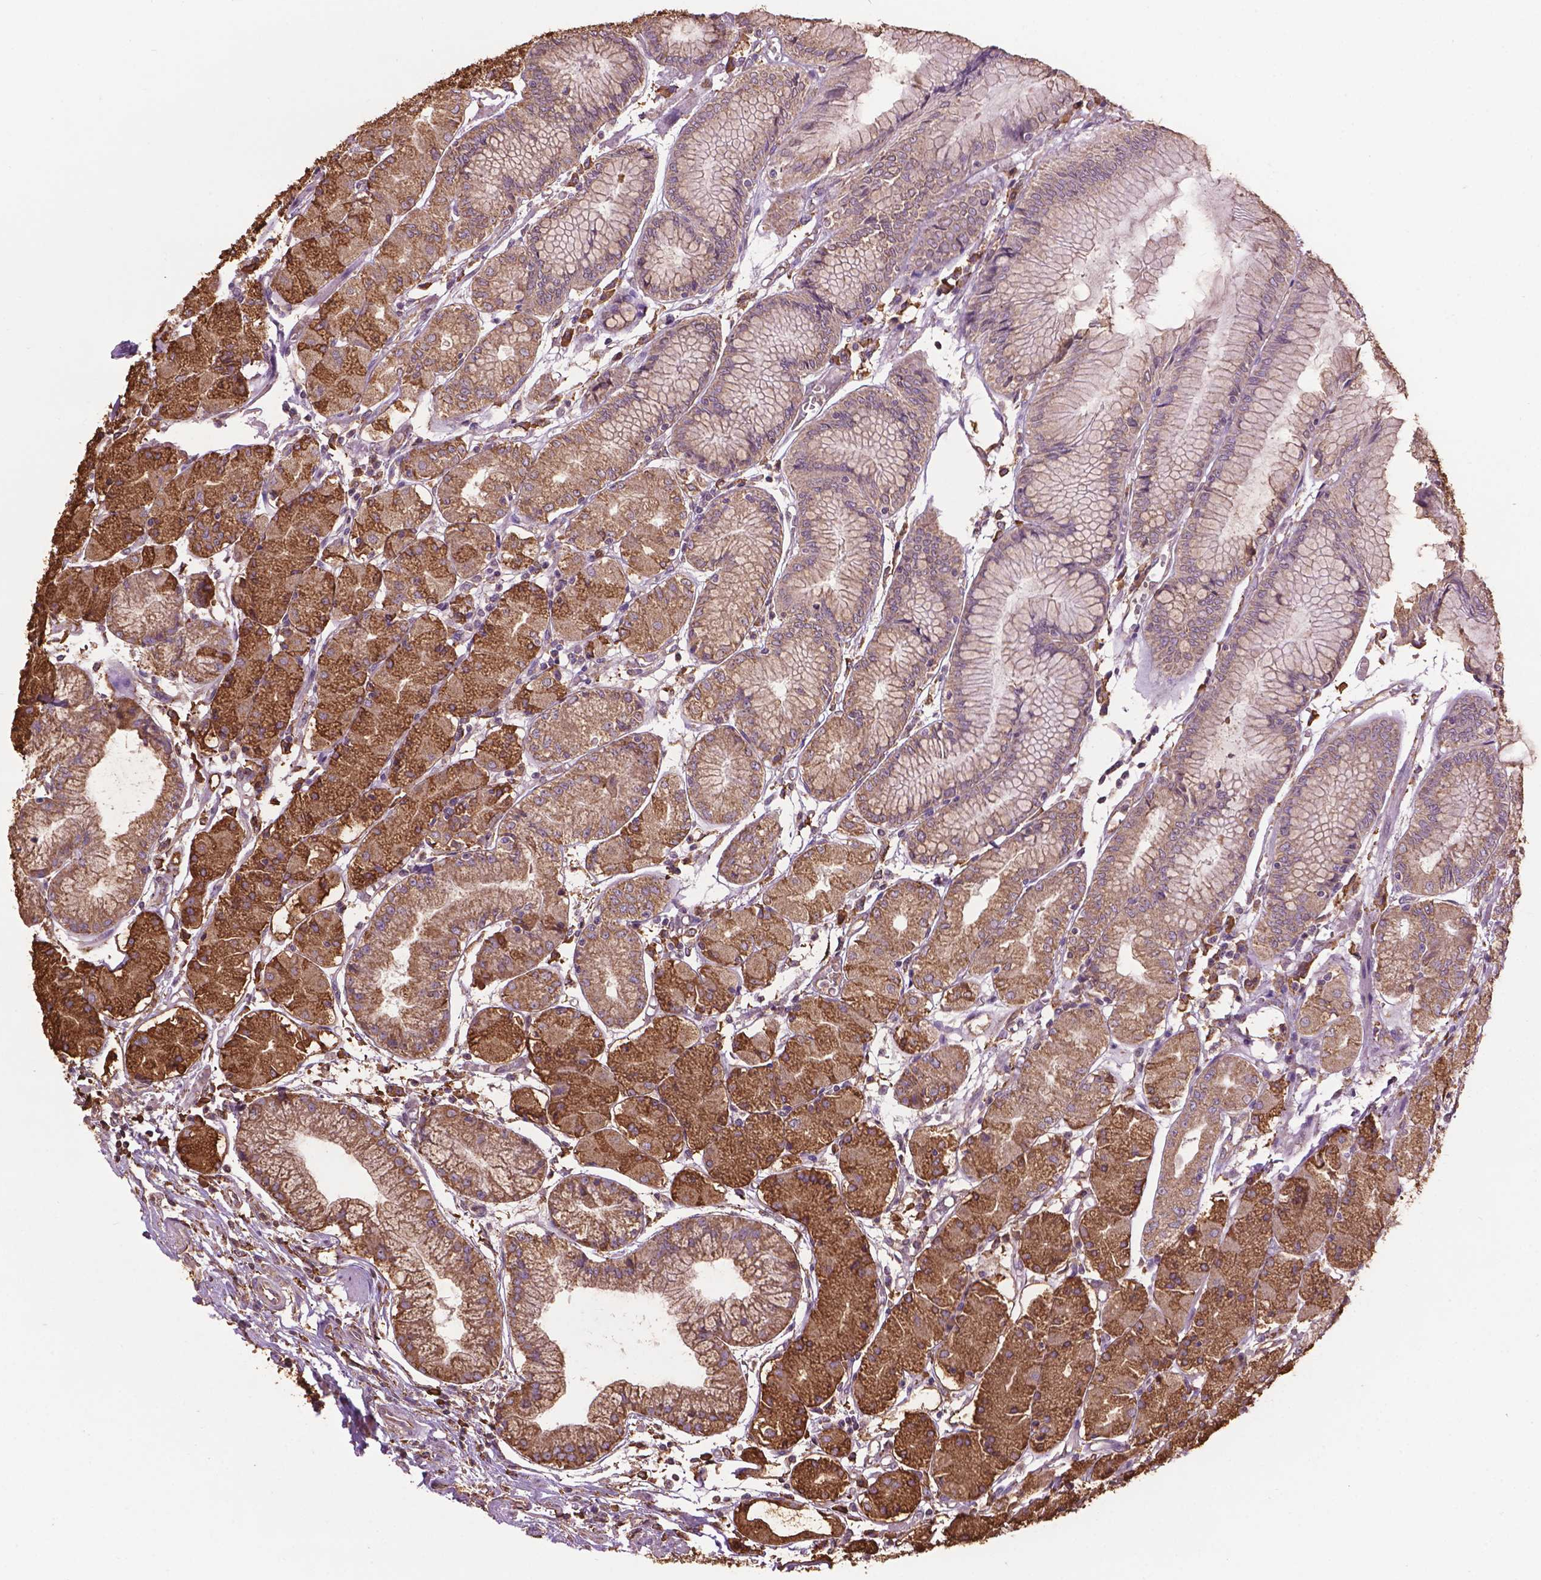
{"staining": {"intensity": "strong", "quantity": "25%-75%", "location": "cytoplasmic/membranous"}, "tissue": "stomach", "cell_type": "Glandular cells", "image_type": "normal", "snomed": [{"axis": "morphology", "description": "Normal tissue, NOS"}, {"axis": "topography", "description": "Stomach, upper"}], "caption": "DAB immunohistochemical staining of unremarkable stomach demonstrates strong cytoplasmic/membranous protein expression in approximately 25%-75% of glandular cells. (brown staining indicates protein expression, while blue staining denotes nuclei).", "gene": "PPP2R5E", "patient": {"sex": "male", "age": 69}}